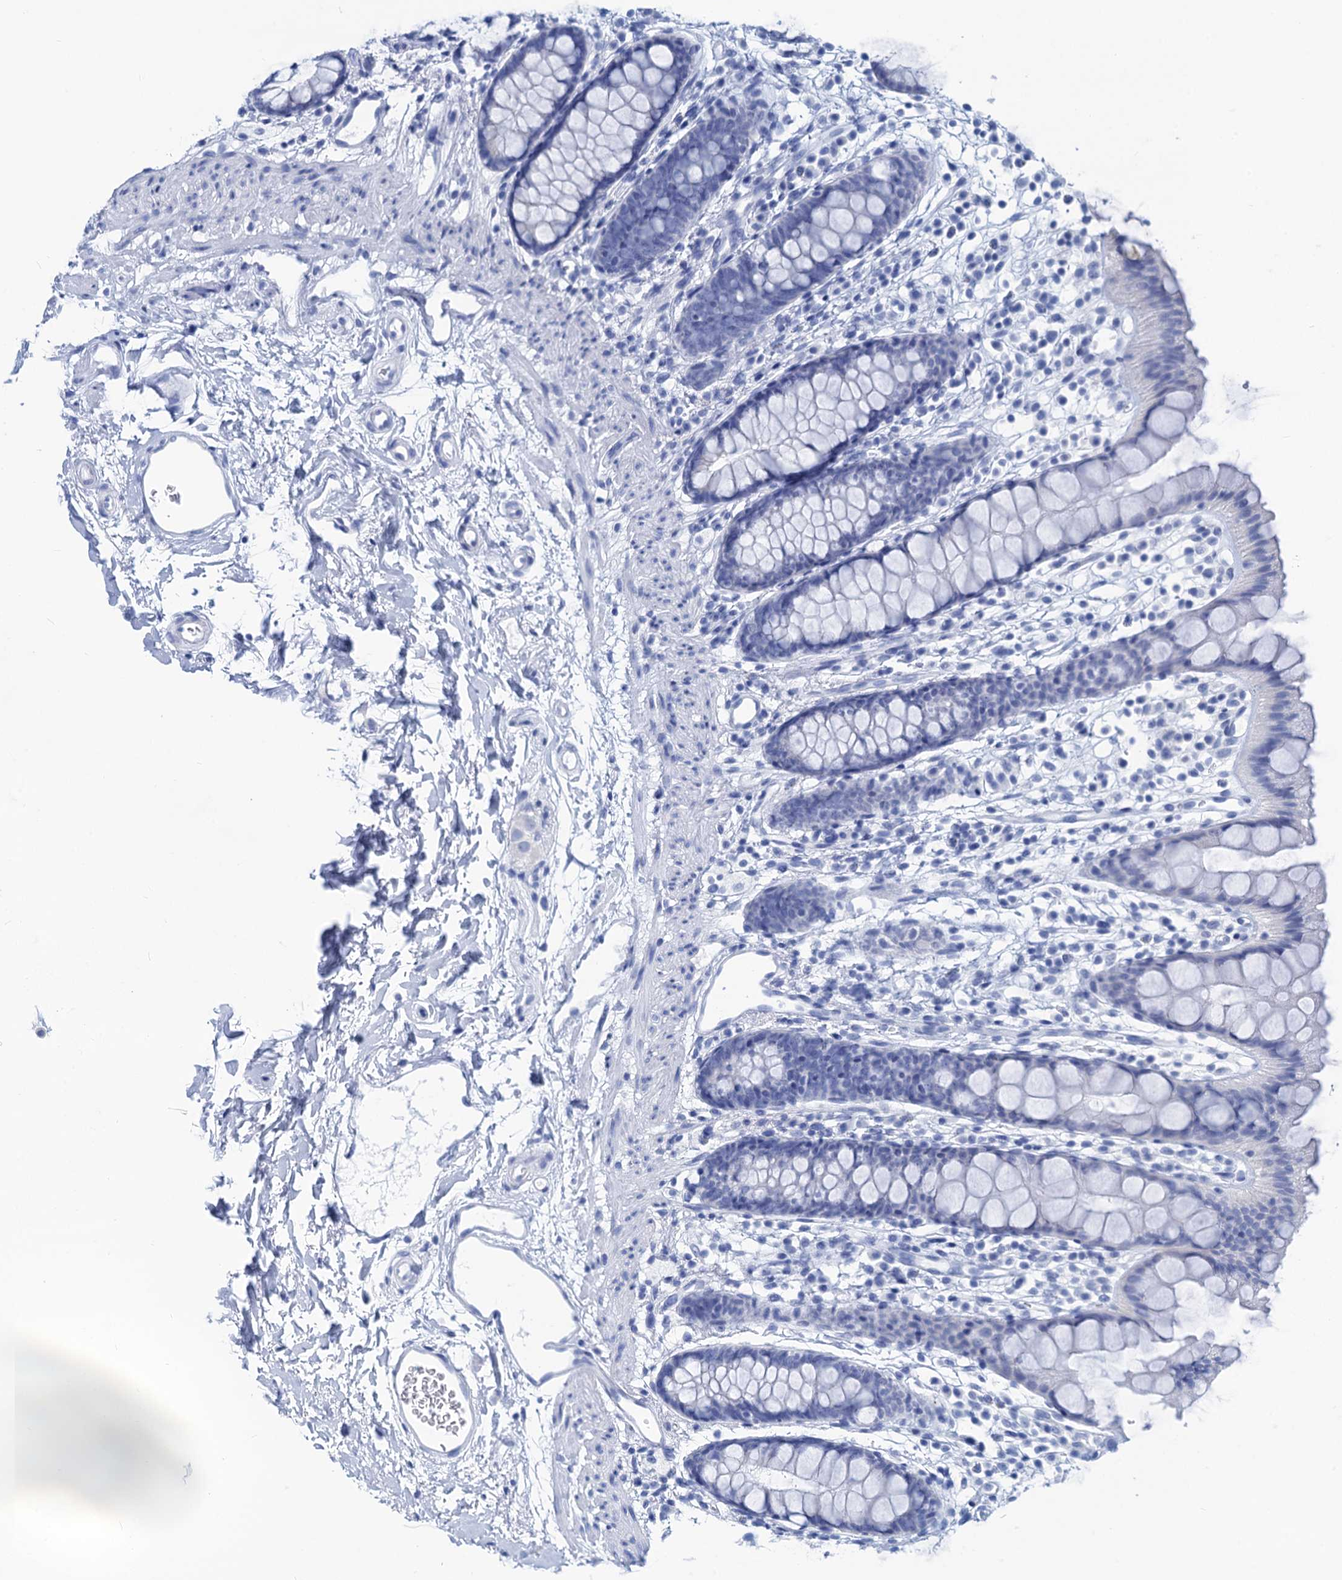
{"staining": {"intensity": "negative", "quantity": "none", "location": "none"}, "tissue": "rectum", "cell_type": "Glandular cells", "image_type": "normal", "snomed": [{"axis": "morphology", "description": "Normal tissue, NOS"}, {"axis": "topography", "description": "Rectum"}], "caption": "Protein analysis of normal rectum demonstrates no significant positivity in glandular cells.", "gene": "CABYR", "patient": {"sex": "female", "age": 65}}